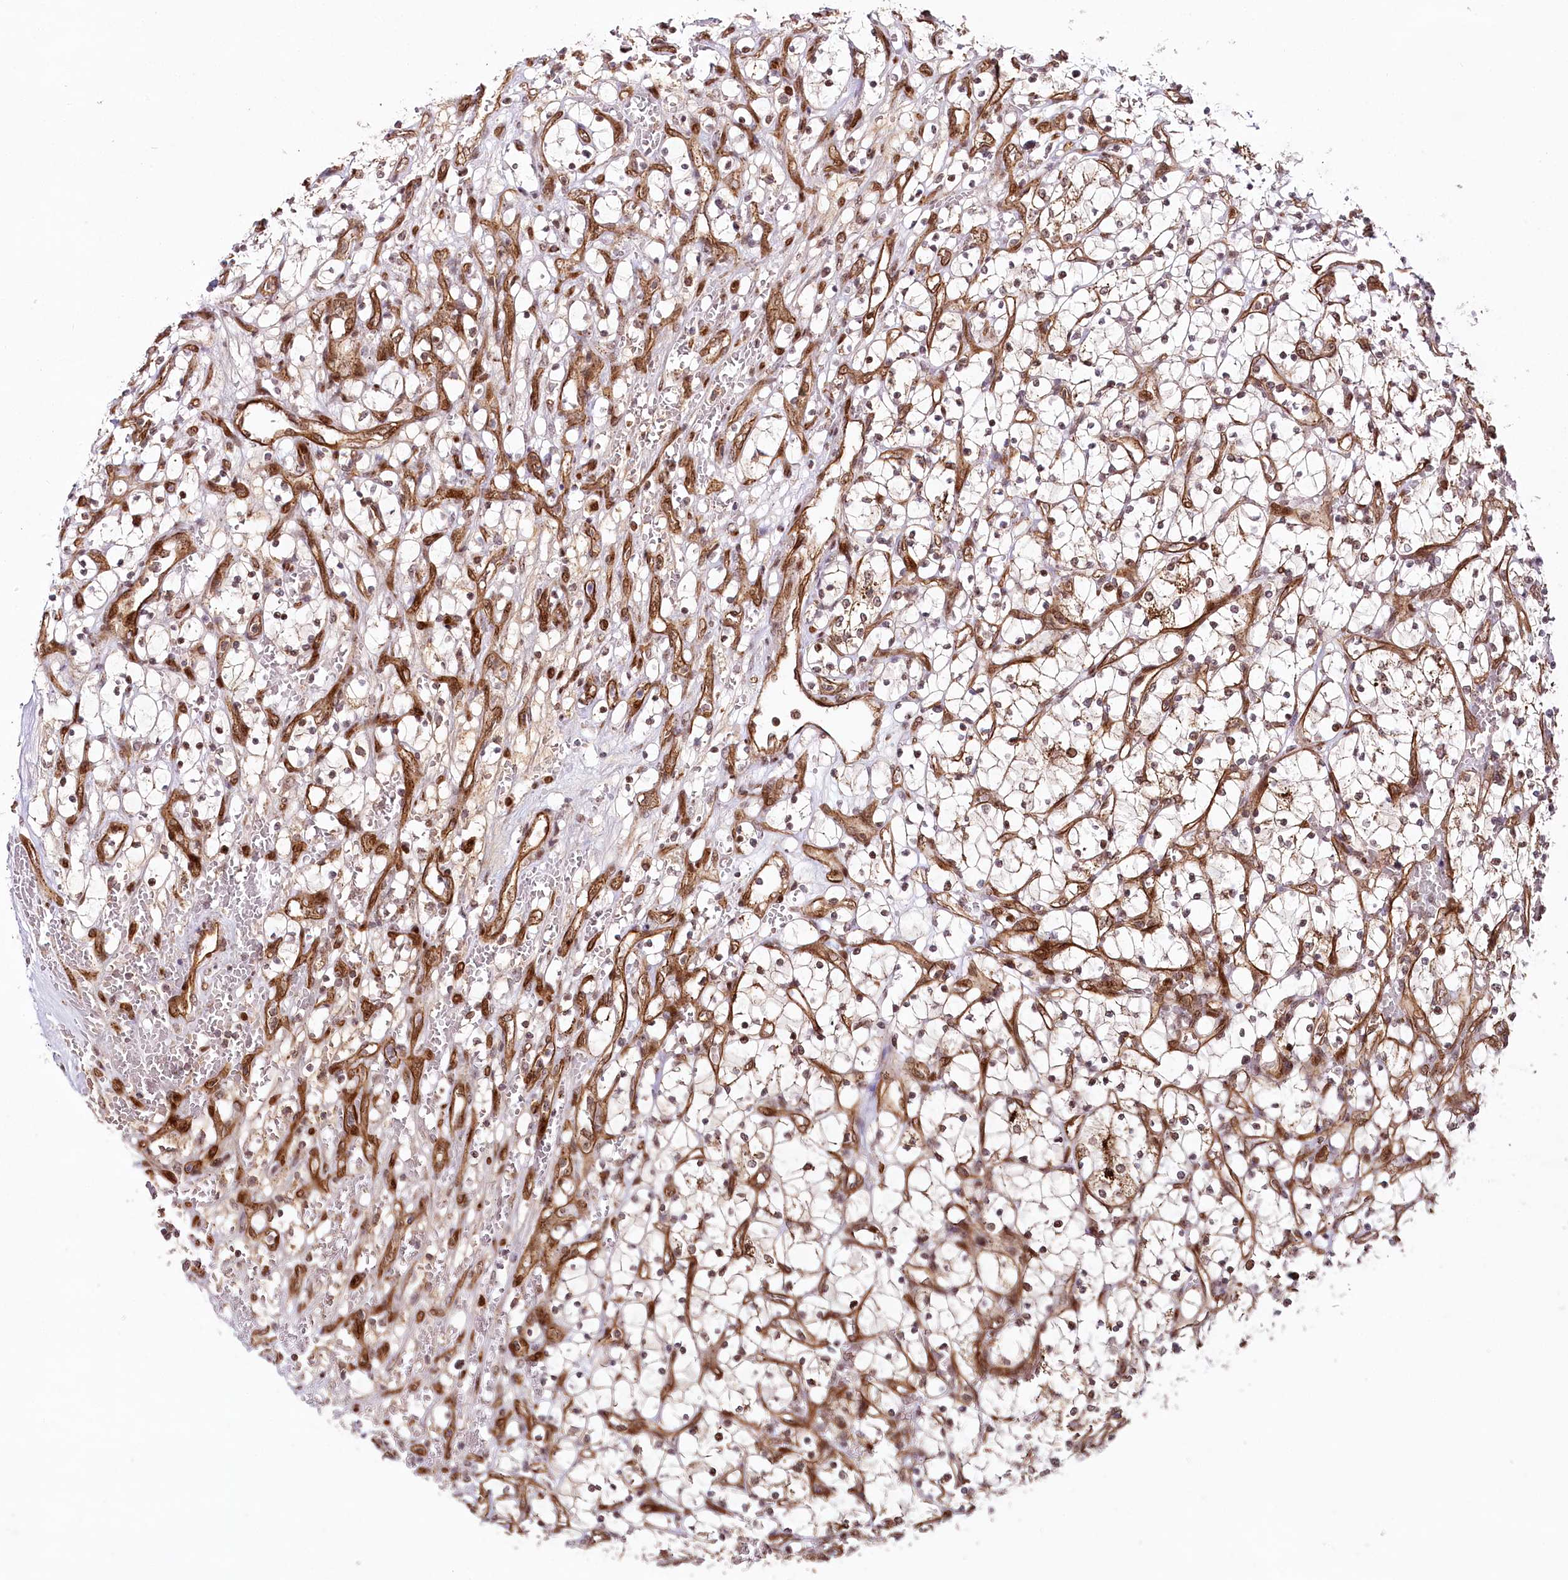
{"staining": {"intensity": "negative", "quantity": "none", "location": "none"}, "tissue": "renal cancer", "cell_type": "Tumor cells", "image_type": "cancer", "snomed": [{"axis": "morphology", "description": "Adenocarcinoma, NOS"}, {"axis": "topography", "description": "Kidney"}], "caption": "IHC micrograph of neoplastic tissue: renal cancer (adenocarcinoma) stained with DAB (3,3'-diaminobenzidine) demonstrates no significant protein positivity in tumor cells.", "gene": "COPG1", "patient": {"sex": "female", "age": 69}}